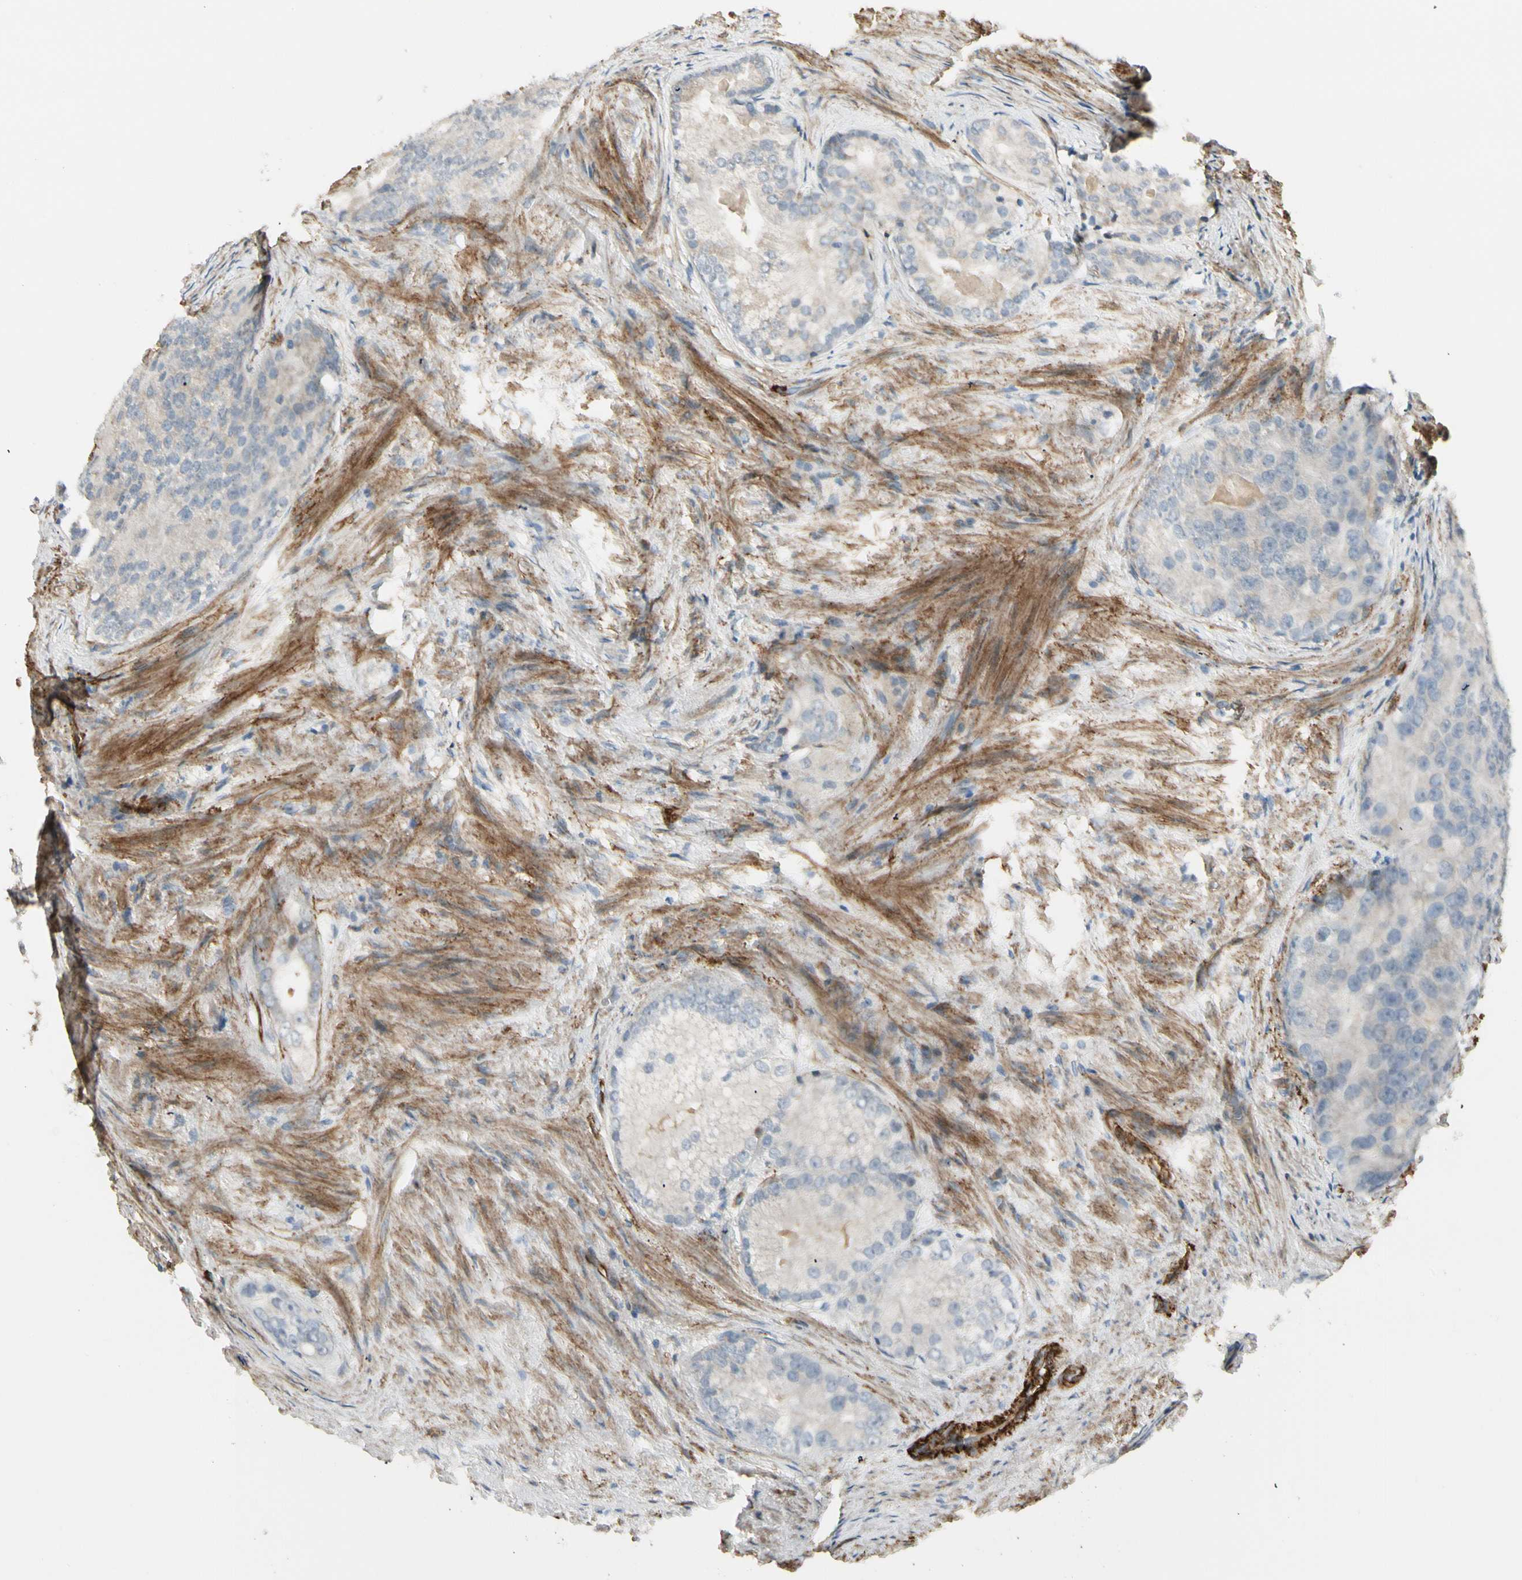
{"staining": {"intensity": "weak", "quantity": "<25%", "location": "cytoplasmic/membranous"}, "tissue": "prostate cancer", "cell_type": "Tumor cells", "image_type": "cancer", "snomed": [{"axis": "morphology", "description": "Adenocarcinoma, High grade"}, {"axis": "topography", "description": "Prostate"}], "caption": "Immunohistochemical staining of human prostate cancer (high-grade adenocarcinoma) shows no significant staining in tumor cells.", "gene": "MCAM", "patient": {"sex": "male", "age": 66}}